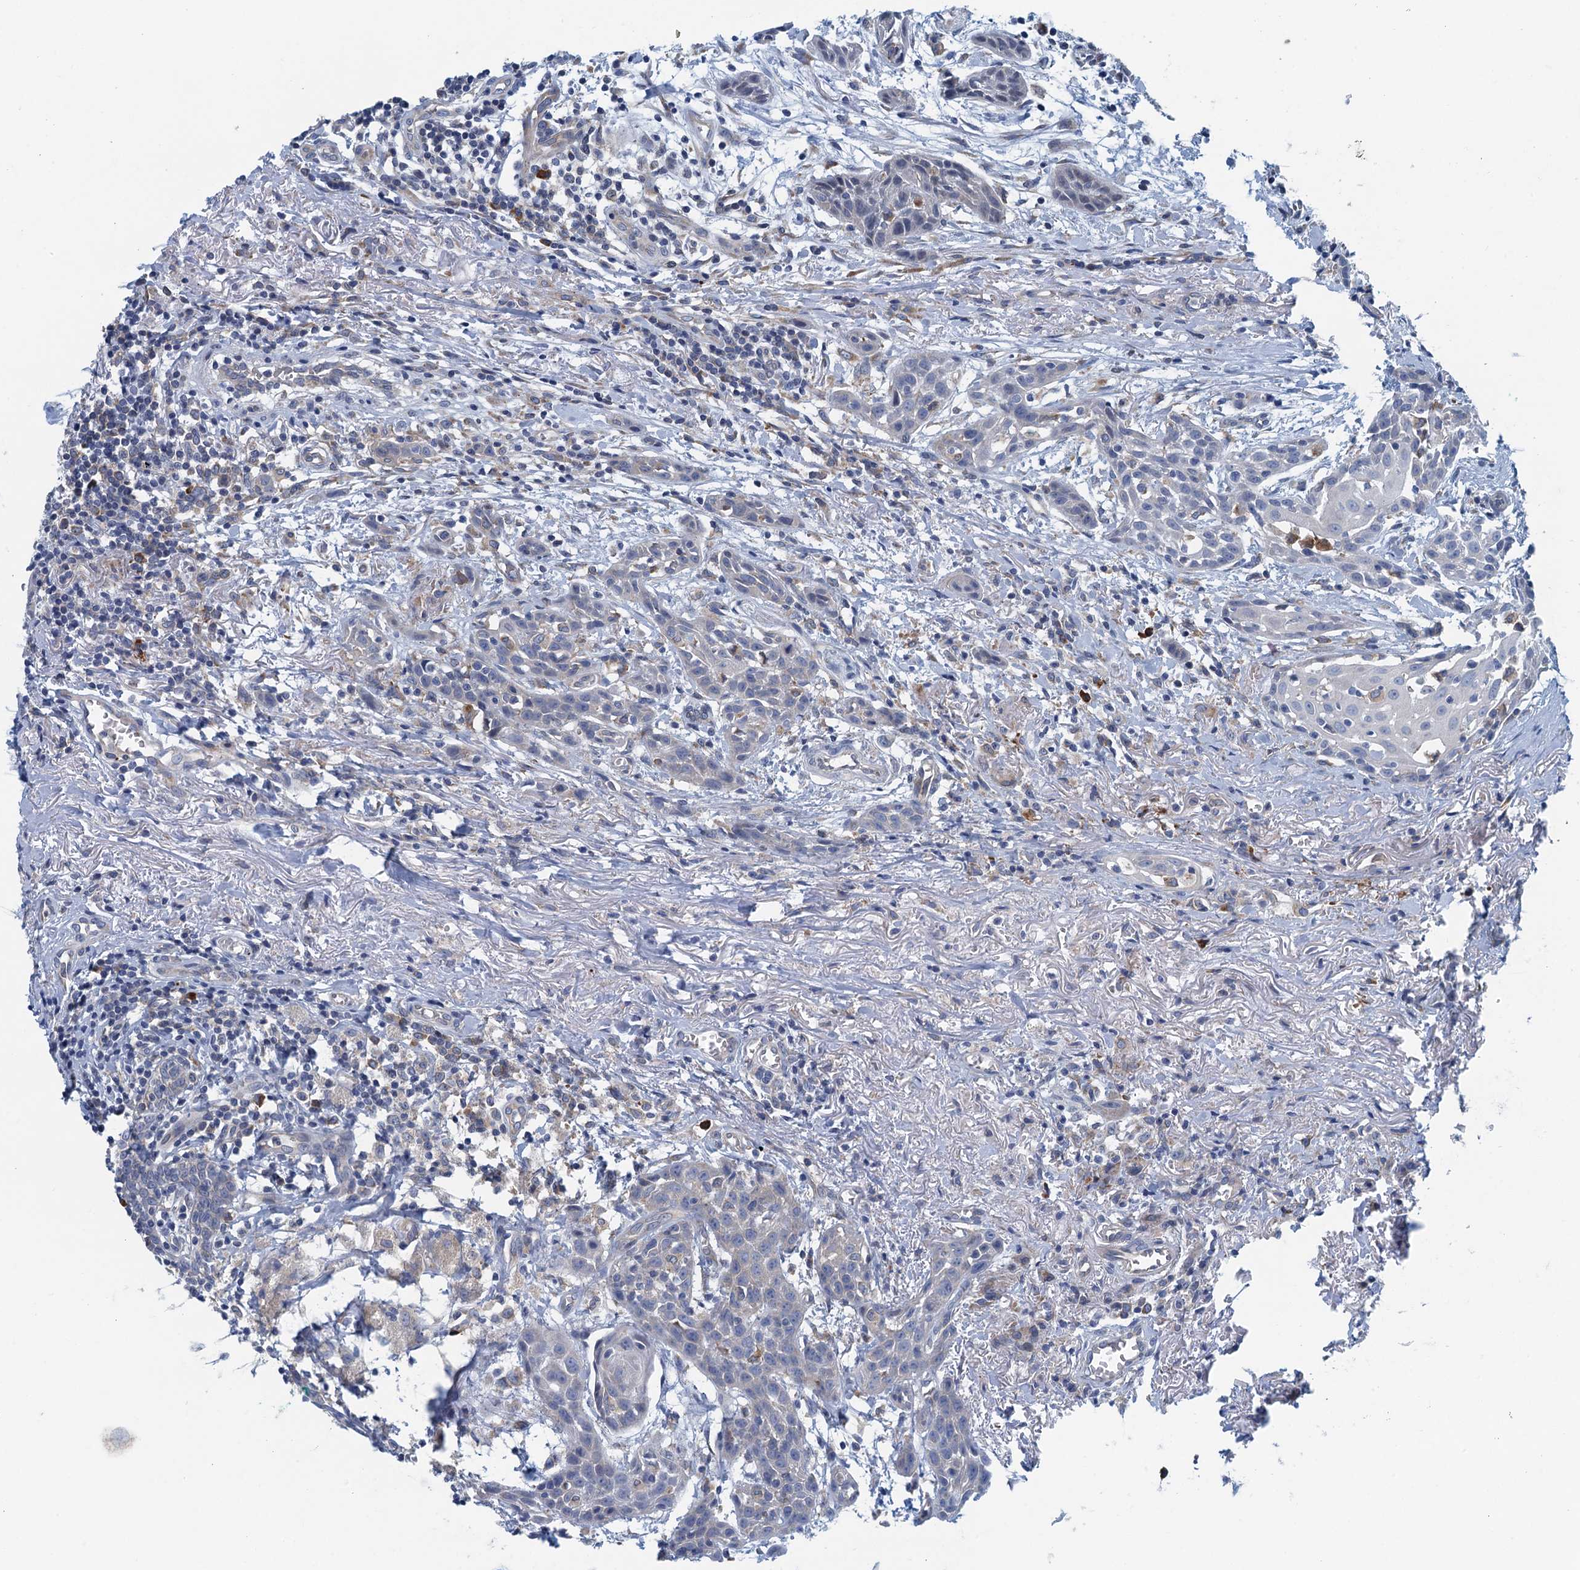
{"staining": {"intensity": "negative", "quantity": "none", "location": "none"}, "tissue": "head and neck cancer", "cell_type": "Tumor cells", "image_type": "cancer", "snomed": [{"axis": "morphology", "description": "Squamous cell carcinoma, NOS"}, {"axis": "topography", "description": "Oral tissue"}, {"axis": "topography", "description": "Head-Neck"}], "caption": "DAB immunohistochemical staining of head and neck squamous cell carcinoma shows no significant positivity in tumor cells.", "gene": "MYDGF", "patient": {"sex": "female", "age": 50}}